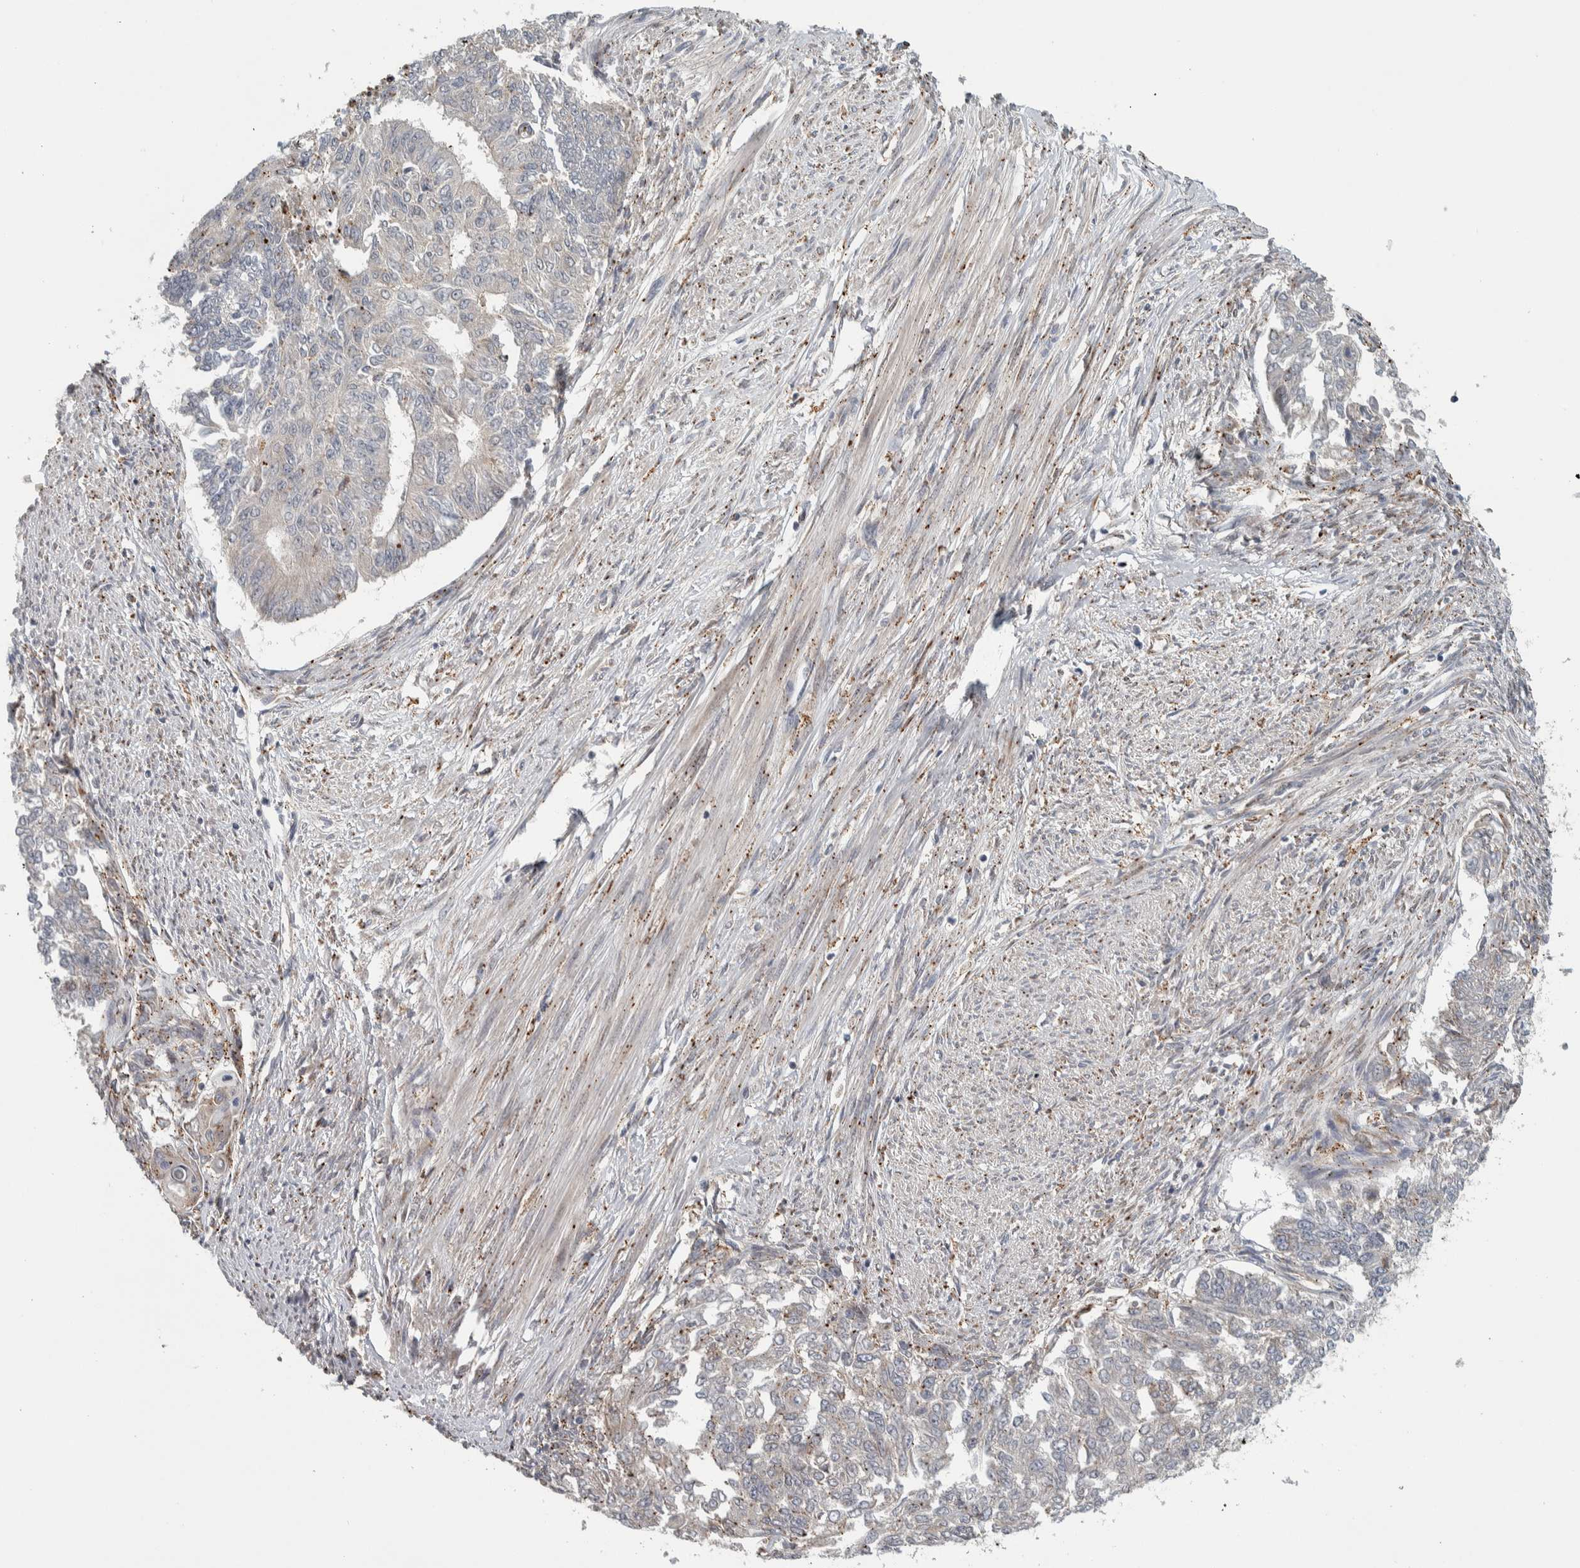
{"staining": {"intensity": "weak", "quantity": "<25%", "location": "cytoplasmic/membranous"}, "tissue": "endometrial cancer", "cell_type": "Tumor cells", "image_type": "cancer", "snomed": [{"axis": "morphology", "description": "Adenocarcinoma, NOS"}, {"axis": "topography", "description": "Endometrium"}], "caption": "Endometrial adenocarcinoma was stained to show a protein in brown. There is no significant expression in tumor cells.", "gene": "ADPRM", "patient": {"sex": "female", "age": 32}}